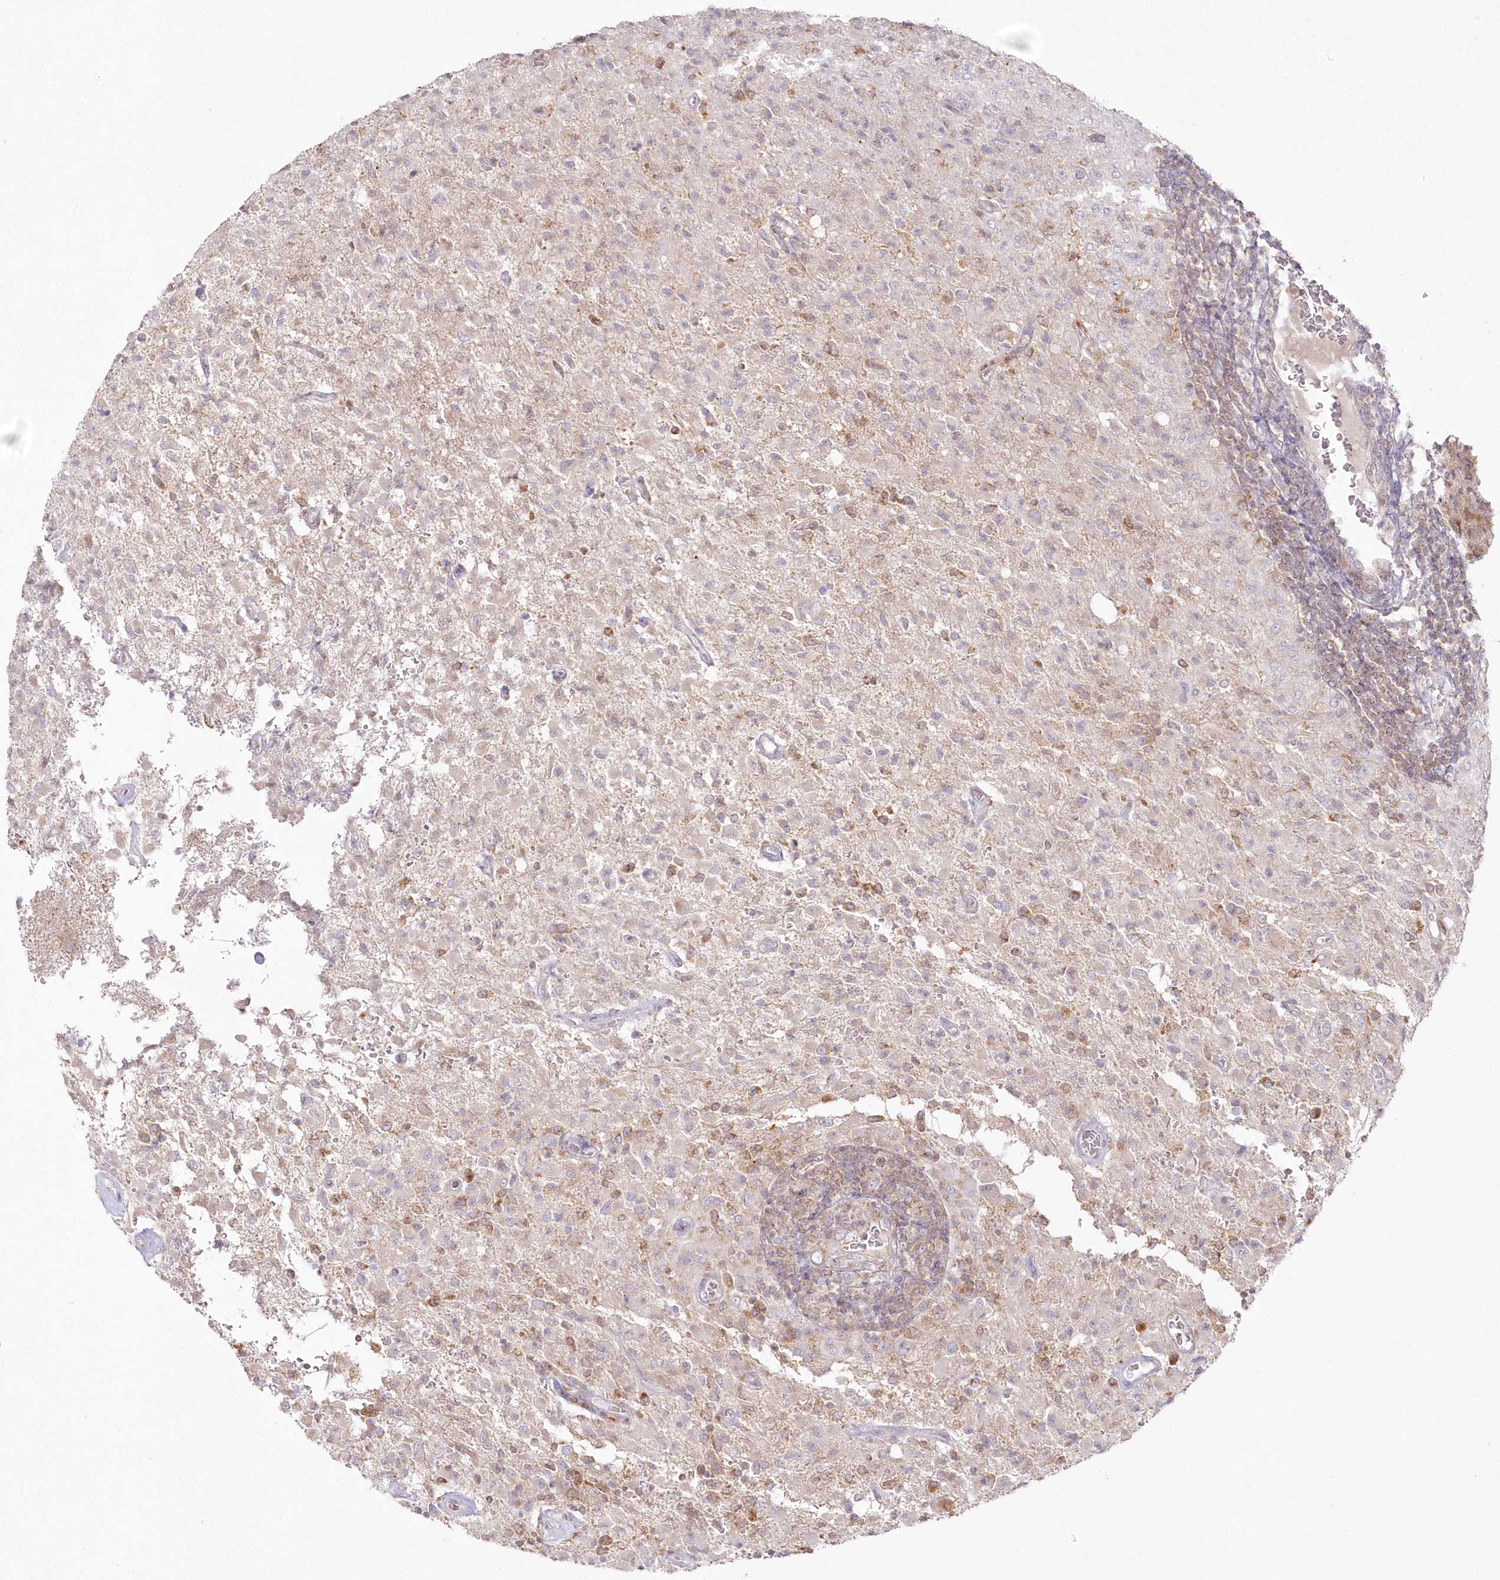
{"staining": {"intensity": "weak", "quantity": "25%-75%", "location": "cytoplasmic/membranous"}, "tissue": "glioma", "cell_type": "Tumor cells", "image_type": "cancer", "snomed": [{"axis": "morphology", "description": "Glioma, malignant, High grade"}, {"axis": "topography", "description": "Brain"}], "caption": "This image reveals IHC staining of glioma, with low weak cytoplasmic/membranous staining in approximately 25%-75% of tumor cells.", "gene": "ARSB", "patient": {"sex": "female", "age": 57}}